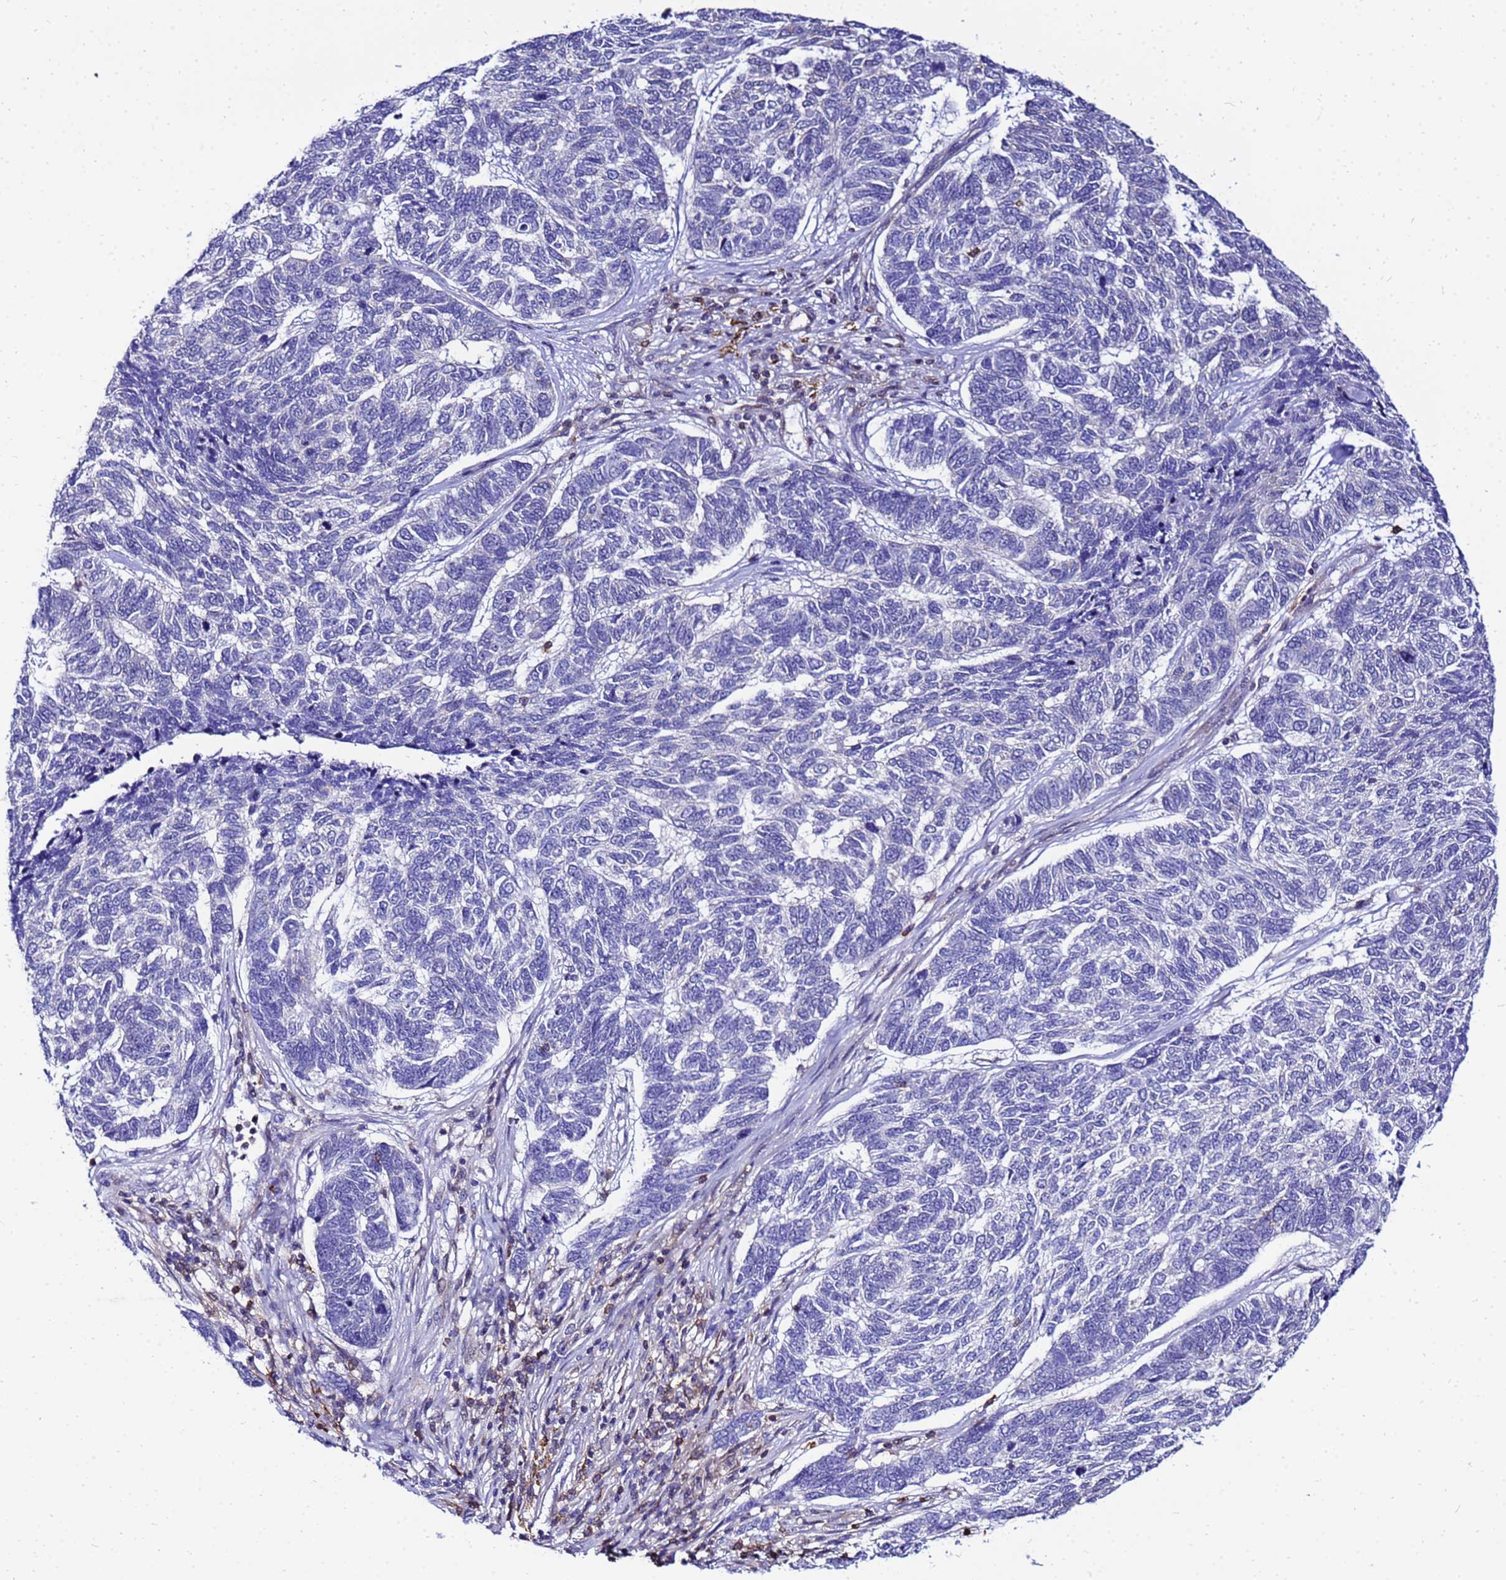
{"staining": {"intensity": "negative", "quantity": "none", "location": "none"}, "tissue": "skin cancer", "cell_type": "Tumor cells", "image_type": "cancer", "snomed": [{"axis": "morphology", "description": "Basal cell carcinoma"}, {"axis": "topography", "description": "Skin"}], "caption": "DAB immunohistochemical staining of skin cancer (basal cell carcinoma) shows no significant positivity in tumor cells.", "gene": "DBNDD2", "patient": {"sex": "female", "age": 65}}